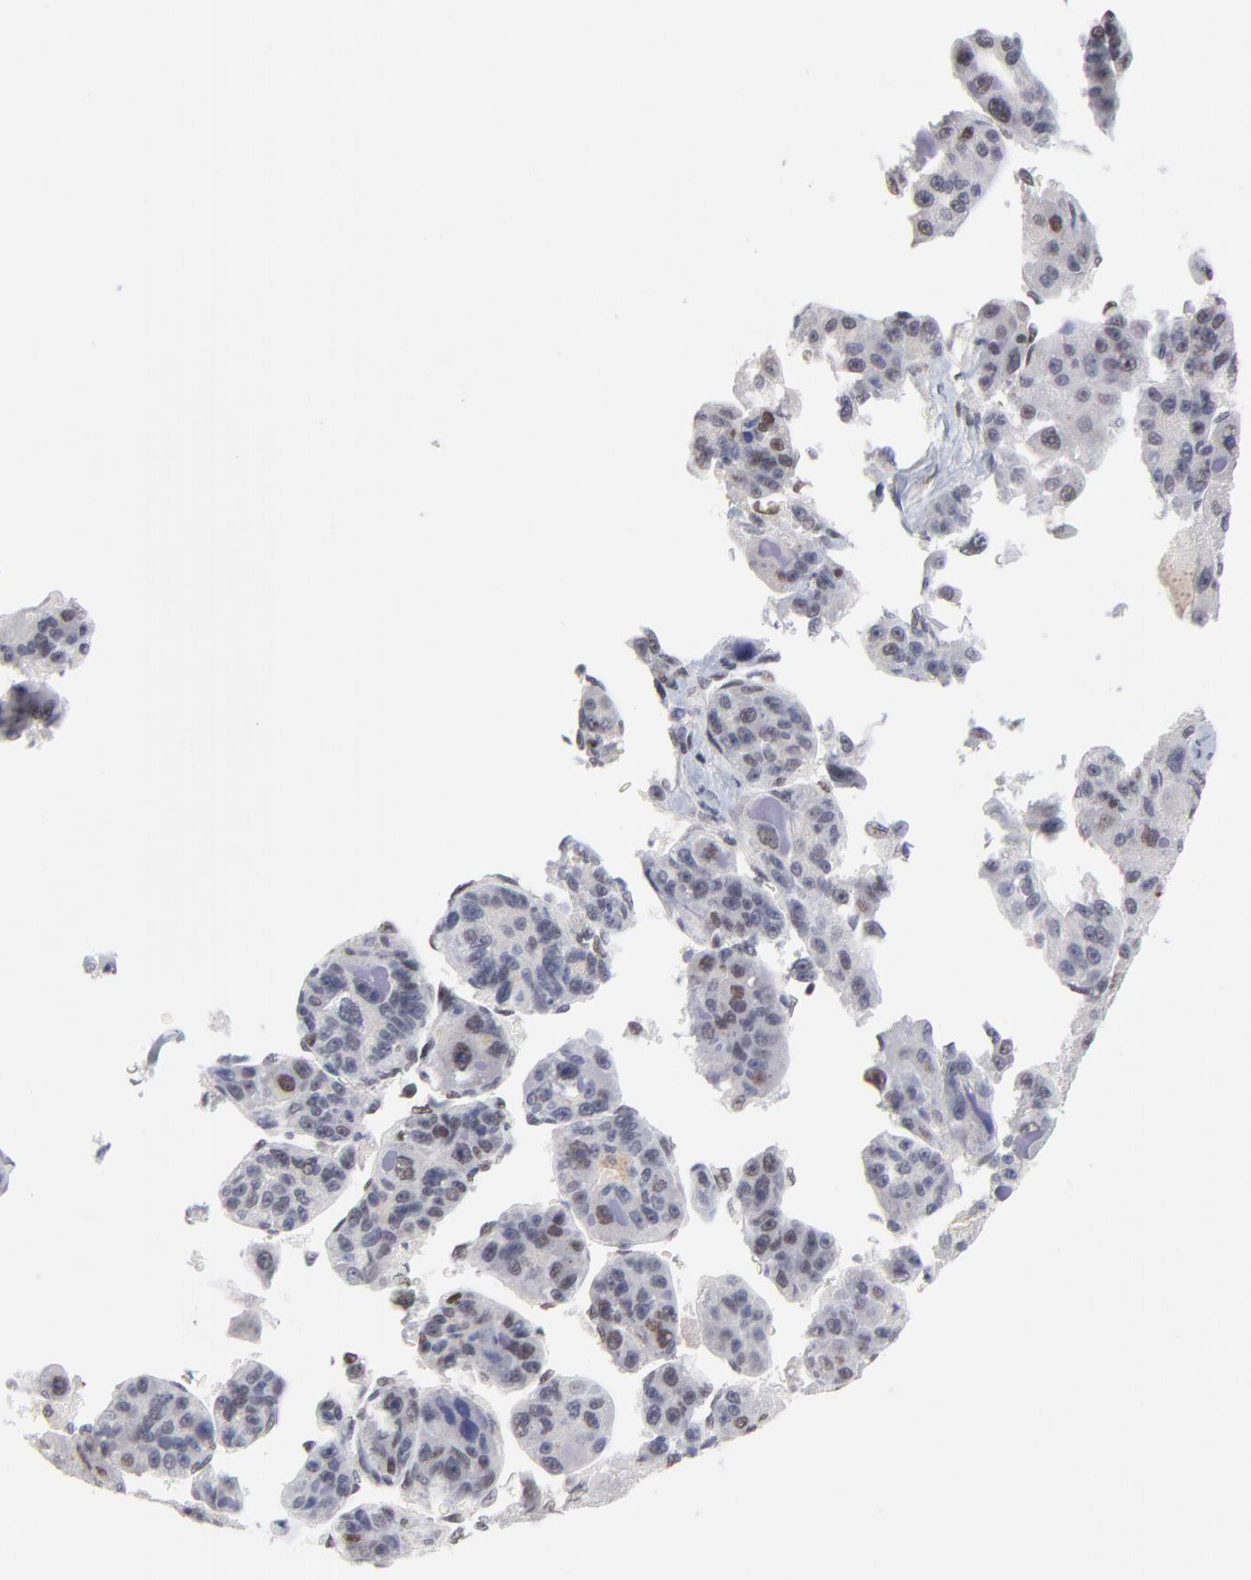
{"staining": {"intensity": "moderate", "quantity": "25%-75%", "location": "nuclear"}, "tissue": "liver cancer", "cell_type": "Tumor cells", "image_type": "cancer", "snomed": [{"axis": "morphology", "description": "Carcinoma, Hepatocellular, NOS"}, {"axis": "topography", "description": "Liver"}], "caption": "This is an image of immunohistochemistry (IHC) staining of liver cancer (hepatocellular carcinoma), which shows moderate expression in the nuclear of tumor cells.", "gene": "OGFOD1", "patient": {"sex": "male", "age": 76}}